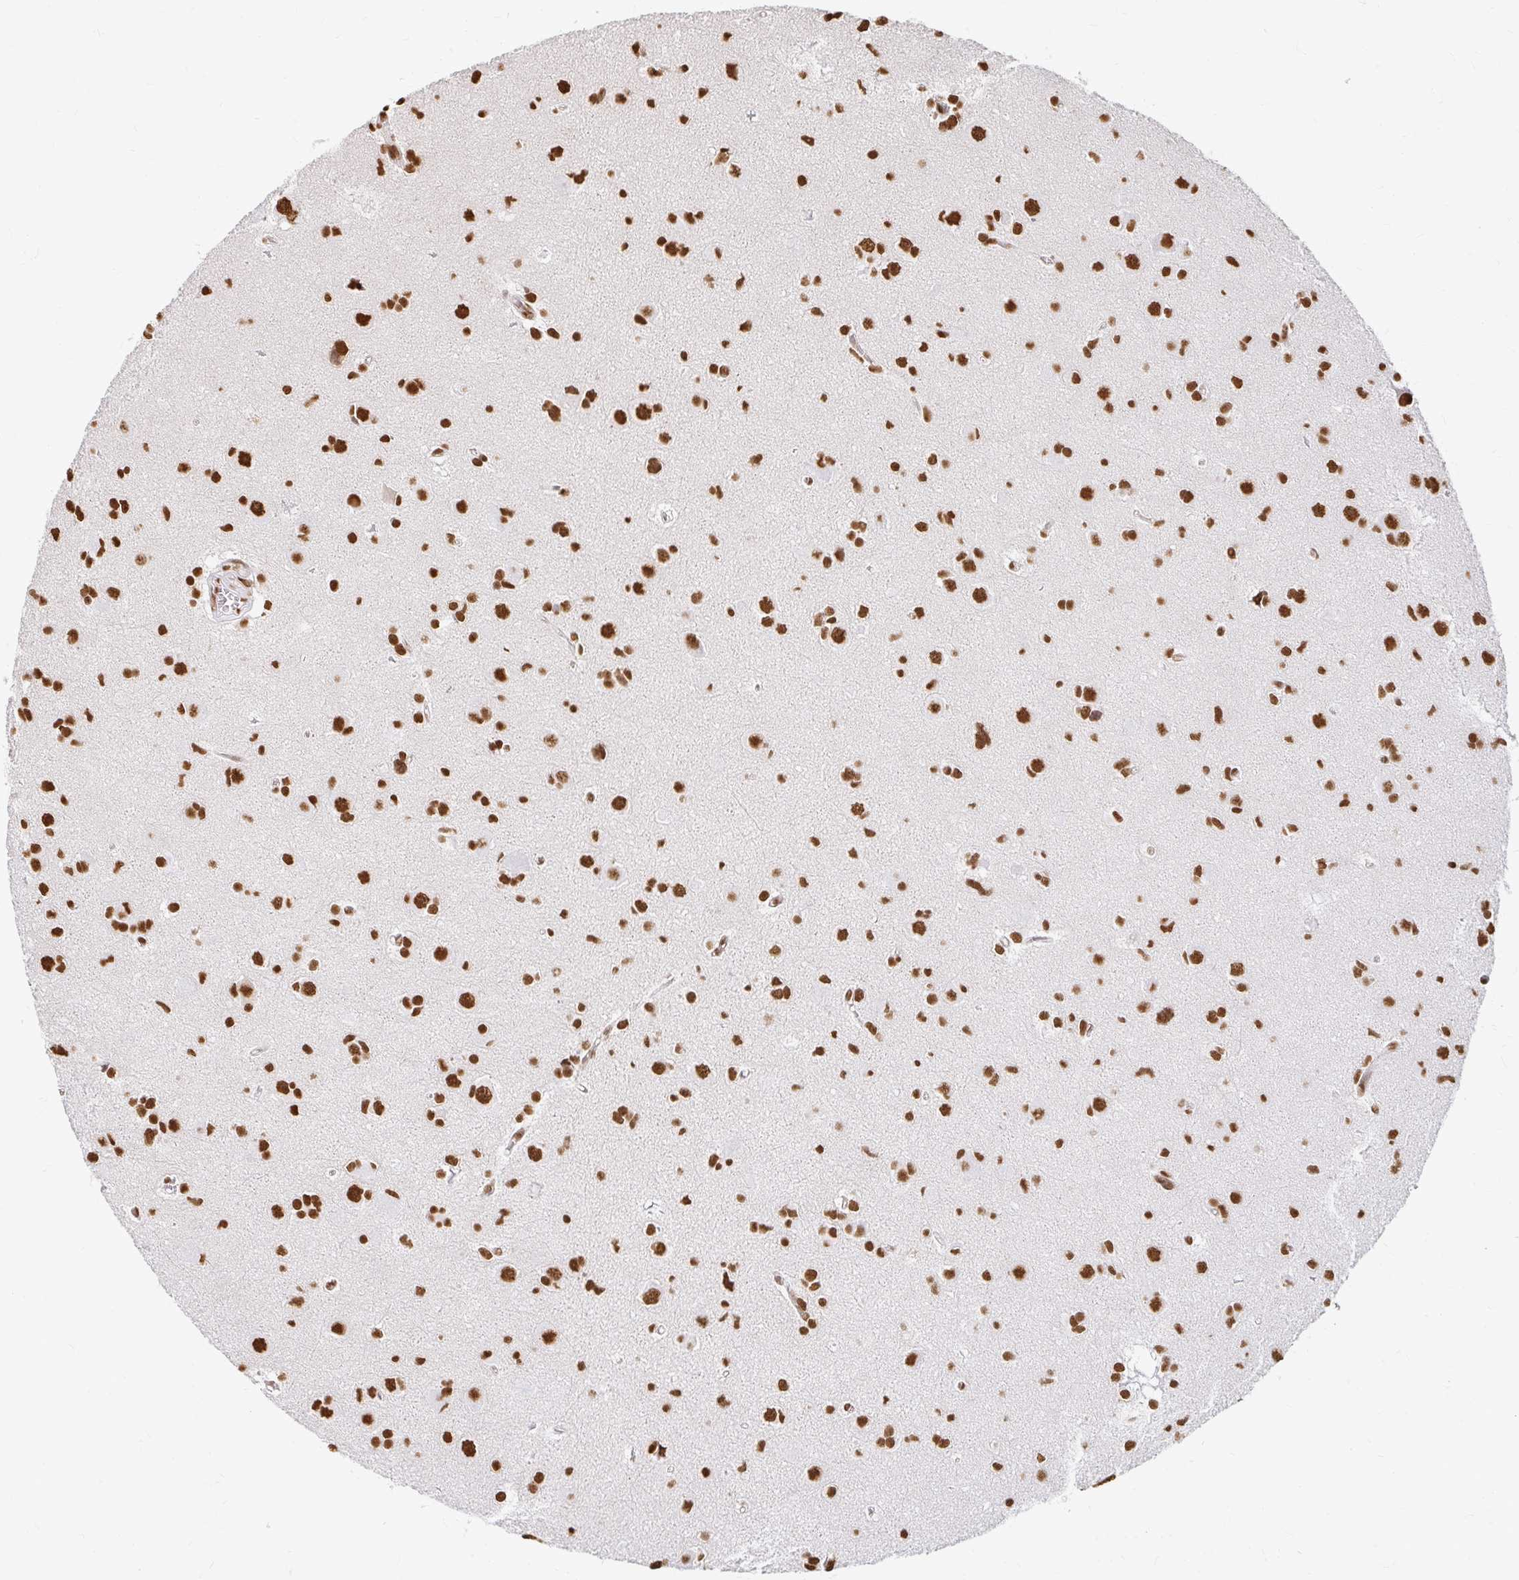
{"staining": {"intensity": "strong", "quantity": ">75%", "location": "nuclear"}, "tissue": "glioma", "cell_type": "Tumor cells", "image_type": "cancer", "snomed": [{"axis": "morphology", "description": "Glioma, malignant, High grade"}, {"axis": "topography", "description": "Brain"}], "caption": "Human glioma stained for a protein (brown) reveals strong nuclear positive positivity in approximately >75% of tumor cells.", "gene": "HNRNPU", "patient": {"sex": "male", "age": 23}}